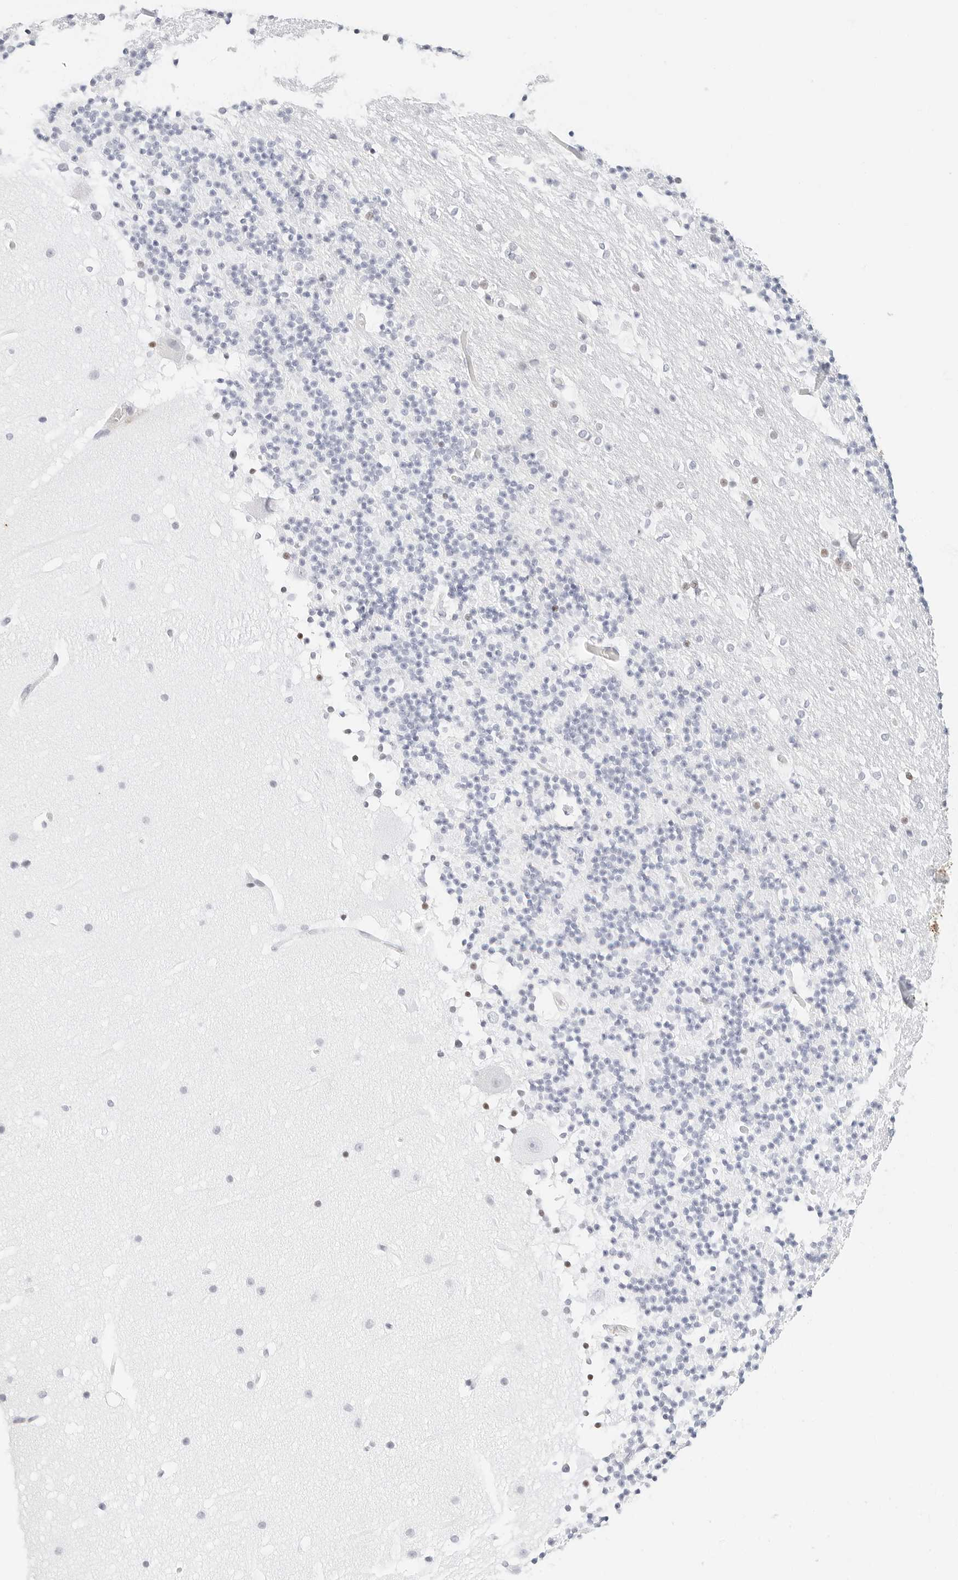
{"staining": {"intensity": "negative", "quantity": "none", "location": "none"}, "tissue": "cerebellum", "cell_type": "Cells in granular layer", "image_type": "normal", "snomed": [{"axis": "morphology", "description": "Normal tissue, NOS"}, {"axis": "topography", "description": "Cerebellum"}], "caption": "This photomicrograph is of unremarkable cerebellum stained with immunohistochemistry to label a protein in brown with the nuclei are counter-stained blue. There is no positivity in cells in granular layer.", "gene": "CDH1", "patient": {"sex": "male", "age": 57}}